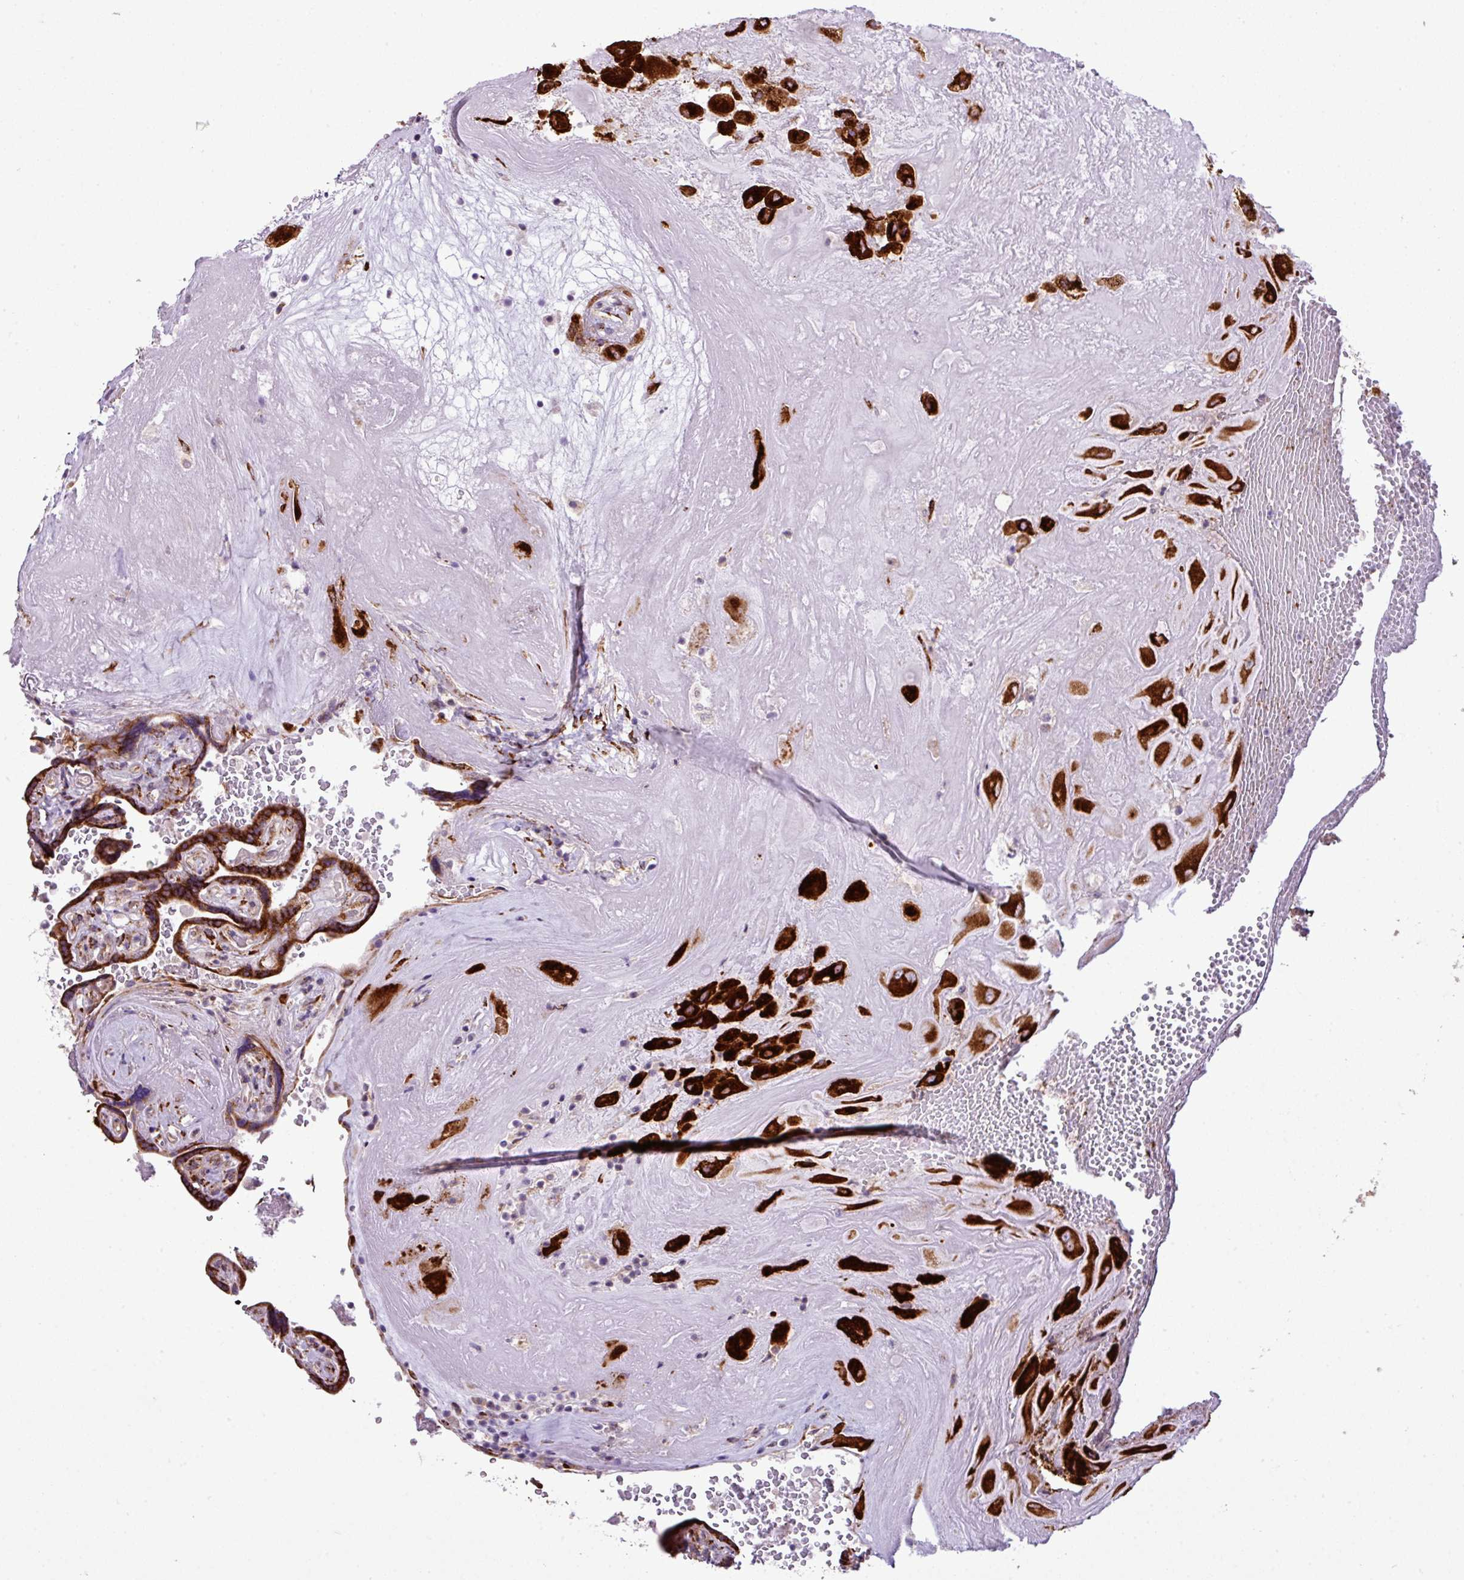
{"staining": {"intensity": "strong", "quantity": ">75%", "location": "cytoplasmic/membranous"}, "tissue": "placenta", "cell_type": "Decidual cells", "image_type": "normal", "snomed": [{"axis": "morphology", "description": "Normal tissue, NOS"}, {"axis": "topography", "description": "Placenta"}], "caption": "High-magnification brightfield microscopy of unremarkable placenta stained with DAB (3,3'-diaminobenzidine) (brown) and counterstained with hematoxylin (blue). decidual cells exhibit strong cytoplasmic/membranous positivity is seen in approximately>75% of cells. (DAB (3,3'-diaminobenzidine) IHC with brightfield microscopy, high magnification).", "gene": "CFAP97", "patient": {"sex": "female", "age": 32}}